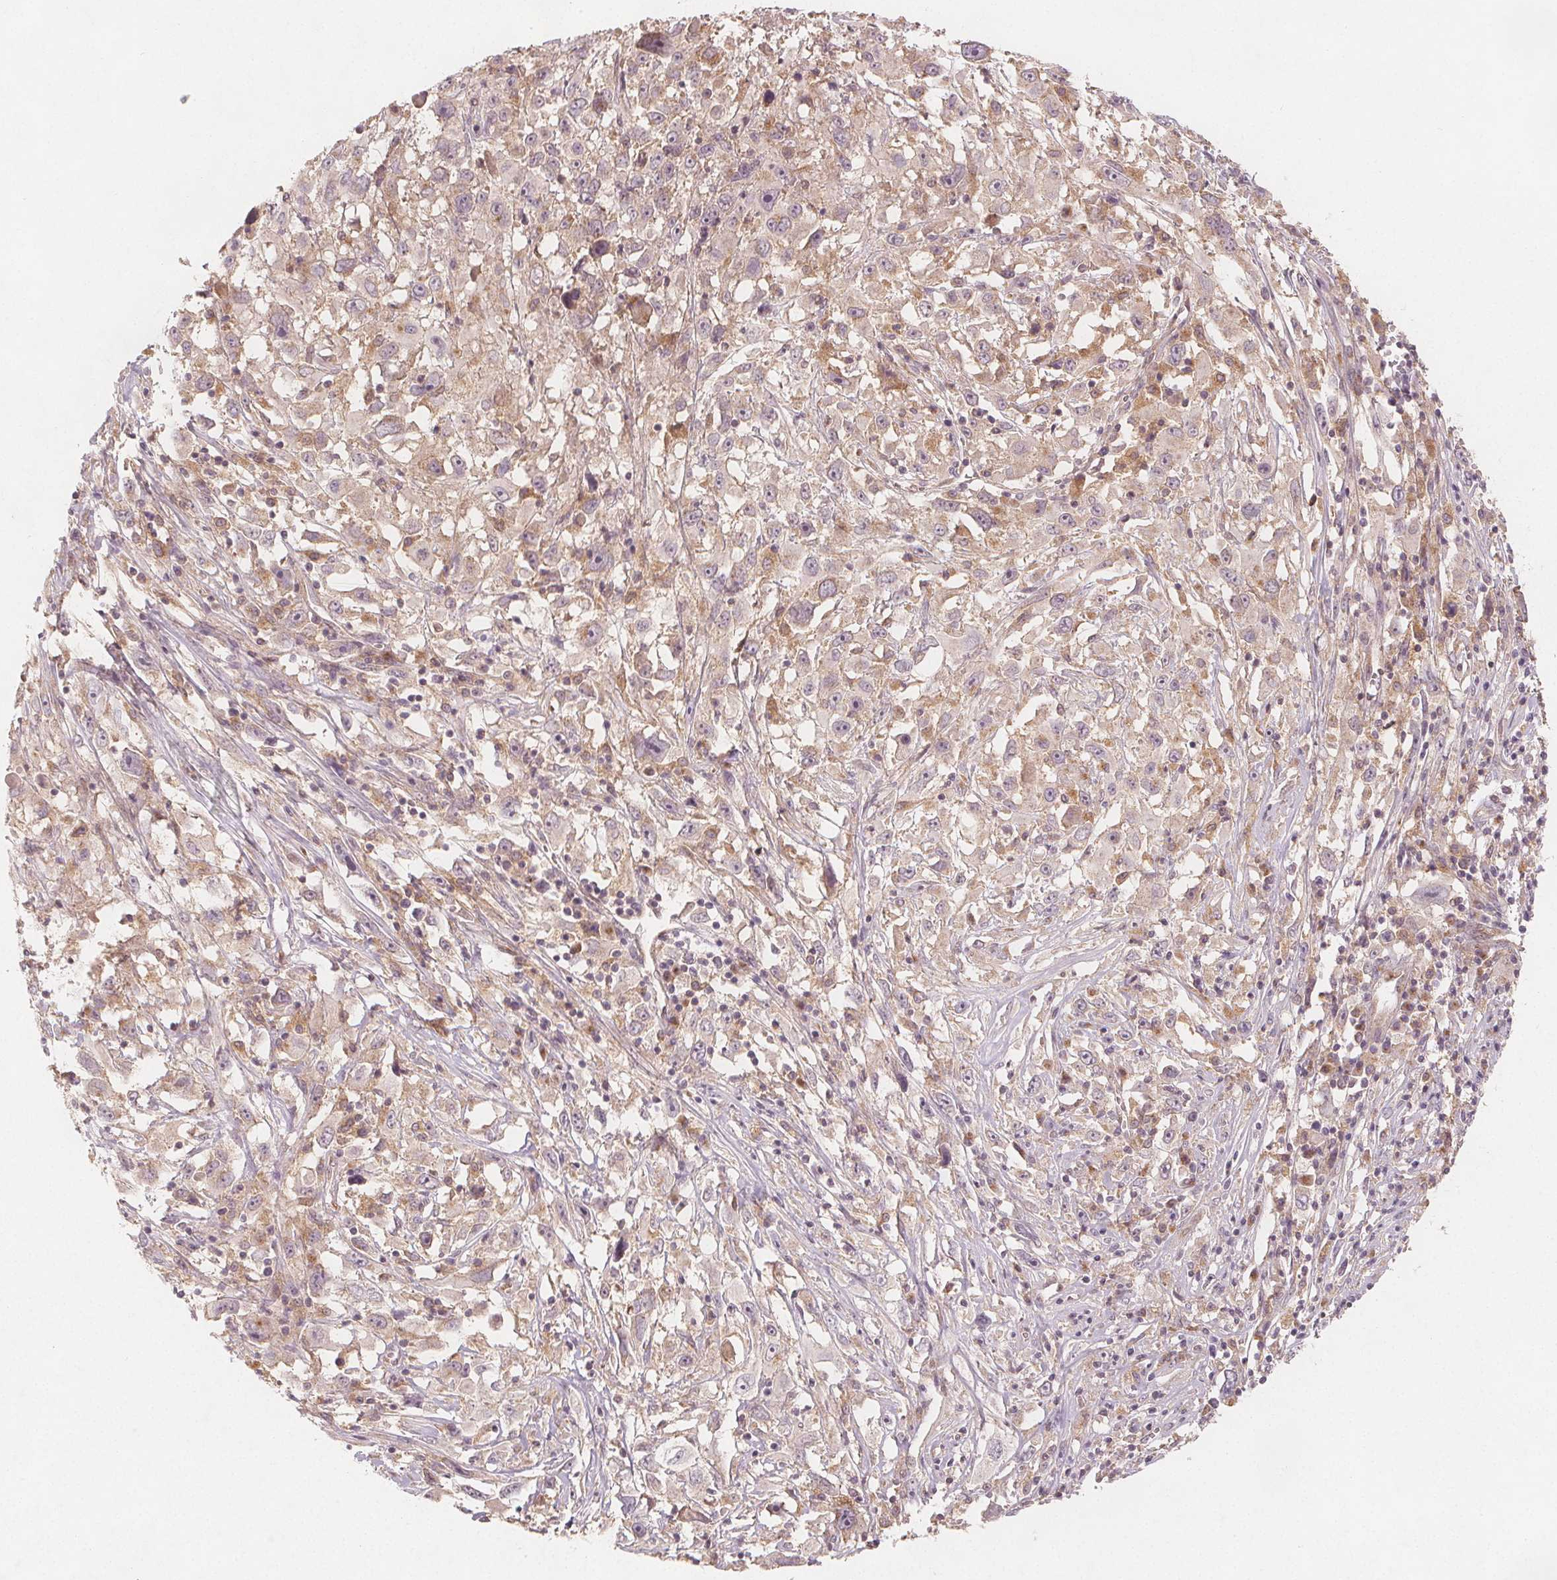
{"staining": {"intensity": "weak", "quantity": "<25%", "location": "cytoplasmic/membranous"}, "tissue": "melanoma", "cell_type": "Tumor cells", "image_type": "cancer", "snomed": [{"axis": "morphology", "description": "Malignant melanoma, Metastatic site"}, {"axis": "topography", "description": "Soft tissue"}], "caption": "The histopathology image demonstrates no significant staining in tumor cells of melanoma.", "gene": "NCSTN", "patient": {"sex": "male", "age": 50}}